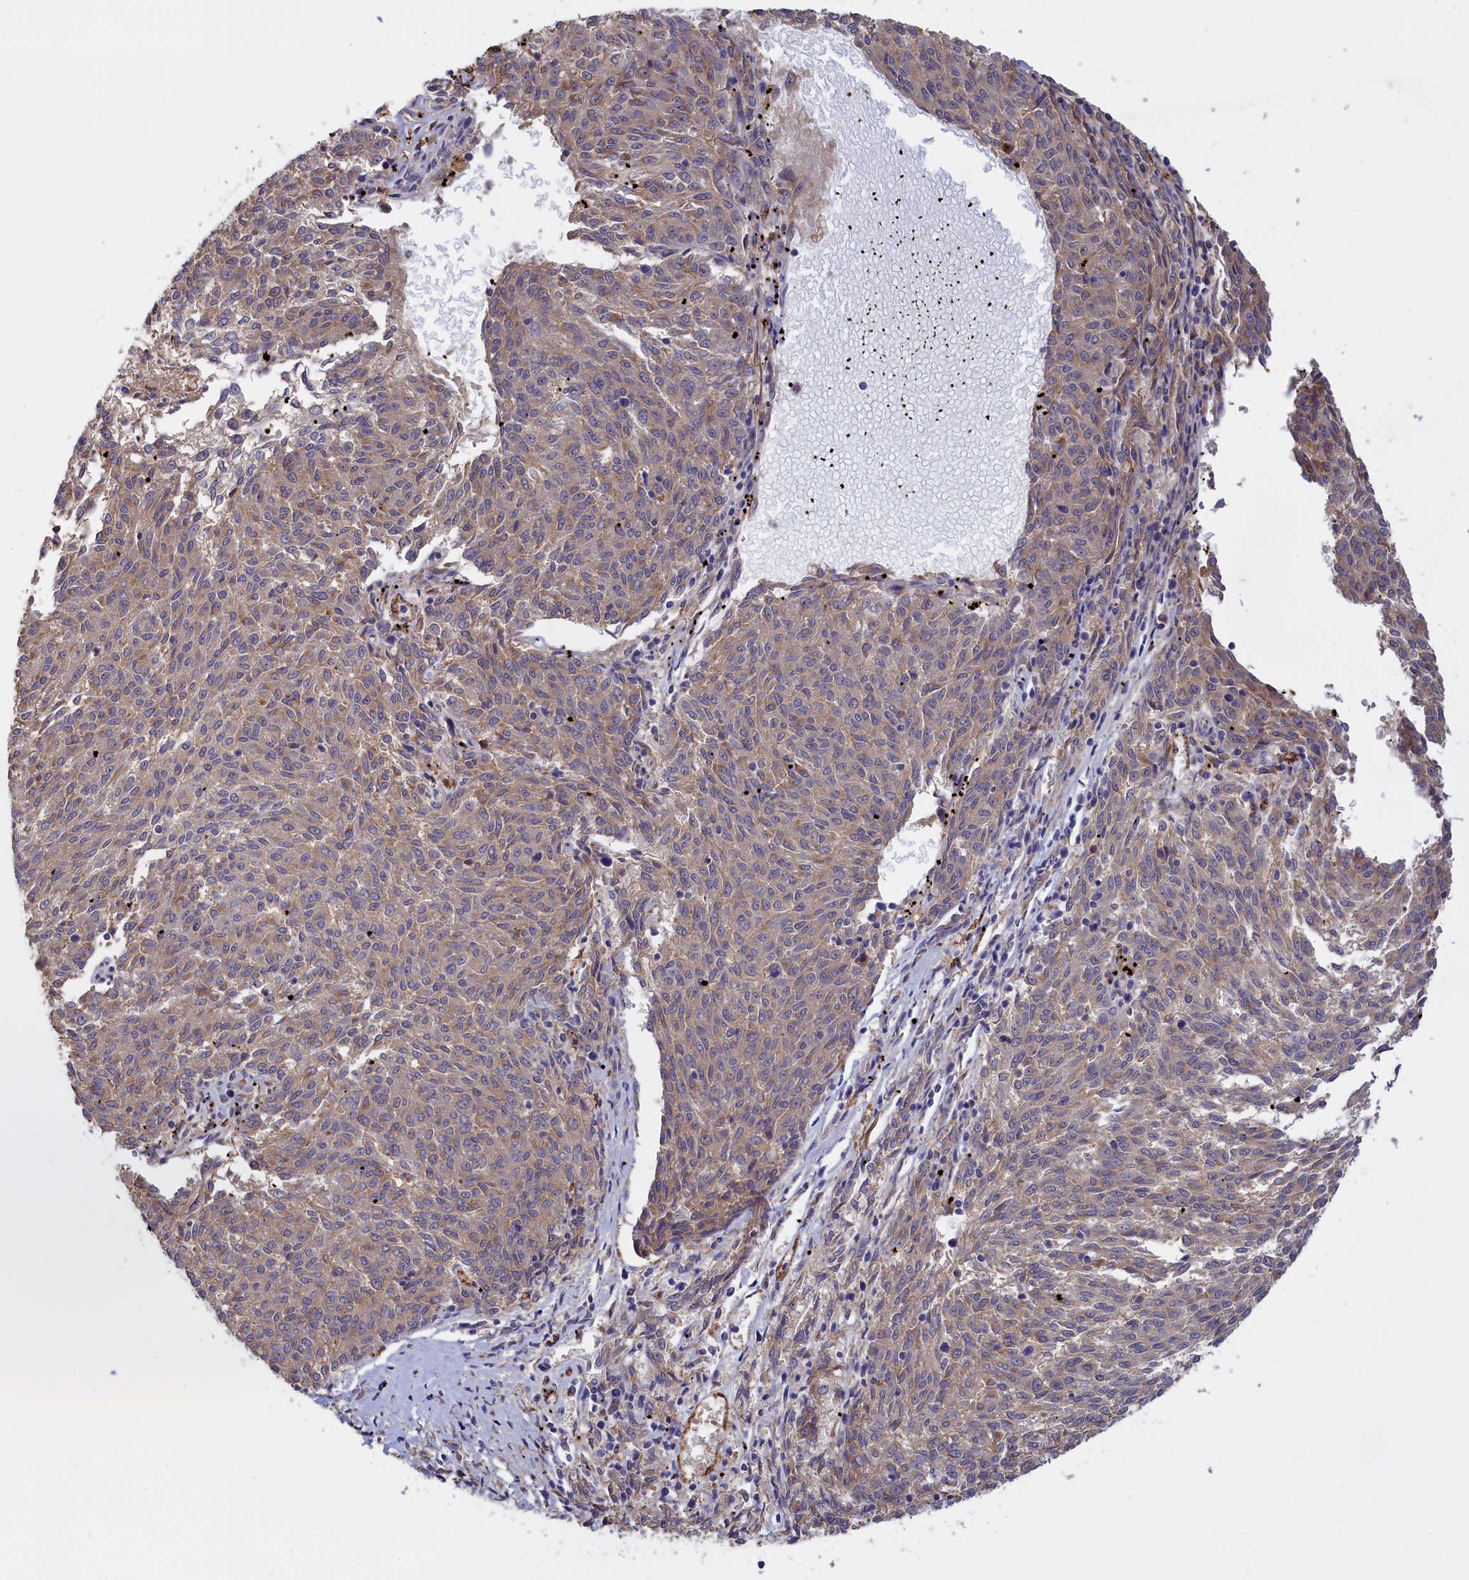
{"staining": {"intensity": "weak", "quantity": "25%-75%", "location": "cytoplasmic/membranous"}, "tissue": "melanoma", "cell_type": "Tumor cells", "image_type": "cancer", "snomed": [{"axis": "morphology", "description": "Malignant melanoma, NOS"}, {"axis": "topography", "description": "Skin"}], "caption": "Protein expression analysis of melanoma demonstrates weak cytoplasmic/membranous staining in about 25%-75% of tumor cells.", "gene": "COL19A1", "patient": {"sex": "female", "age": 72}}